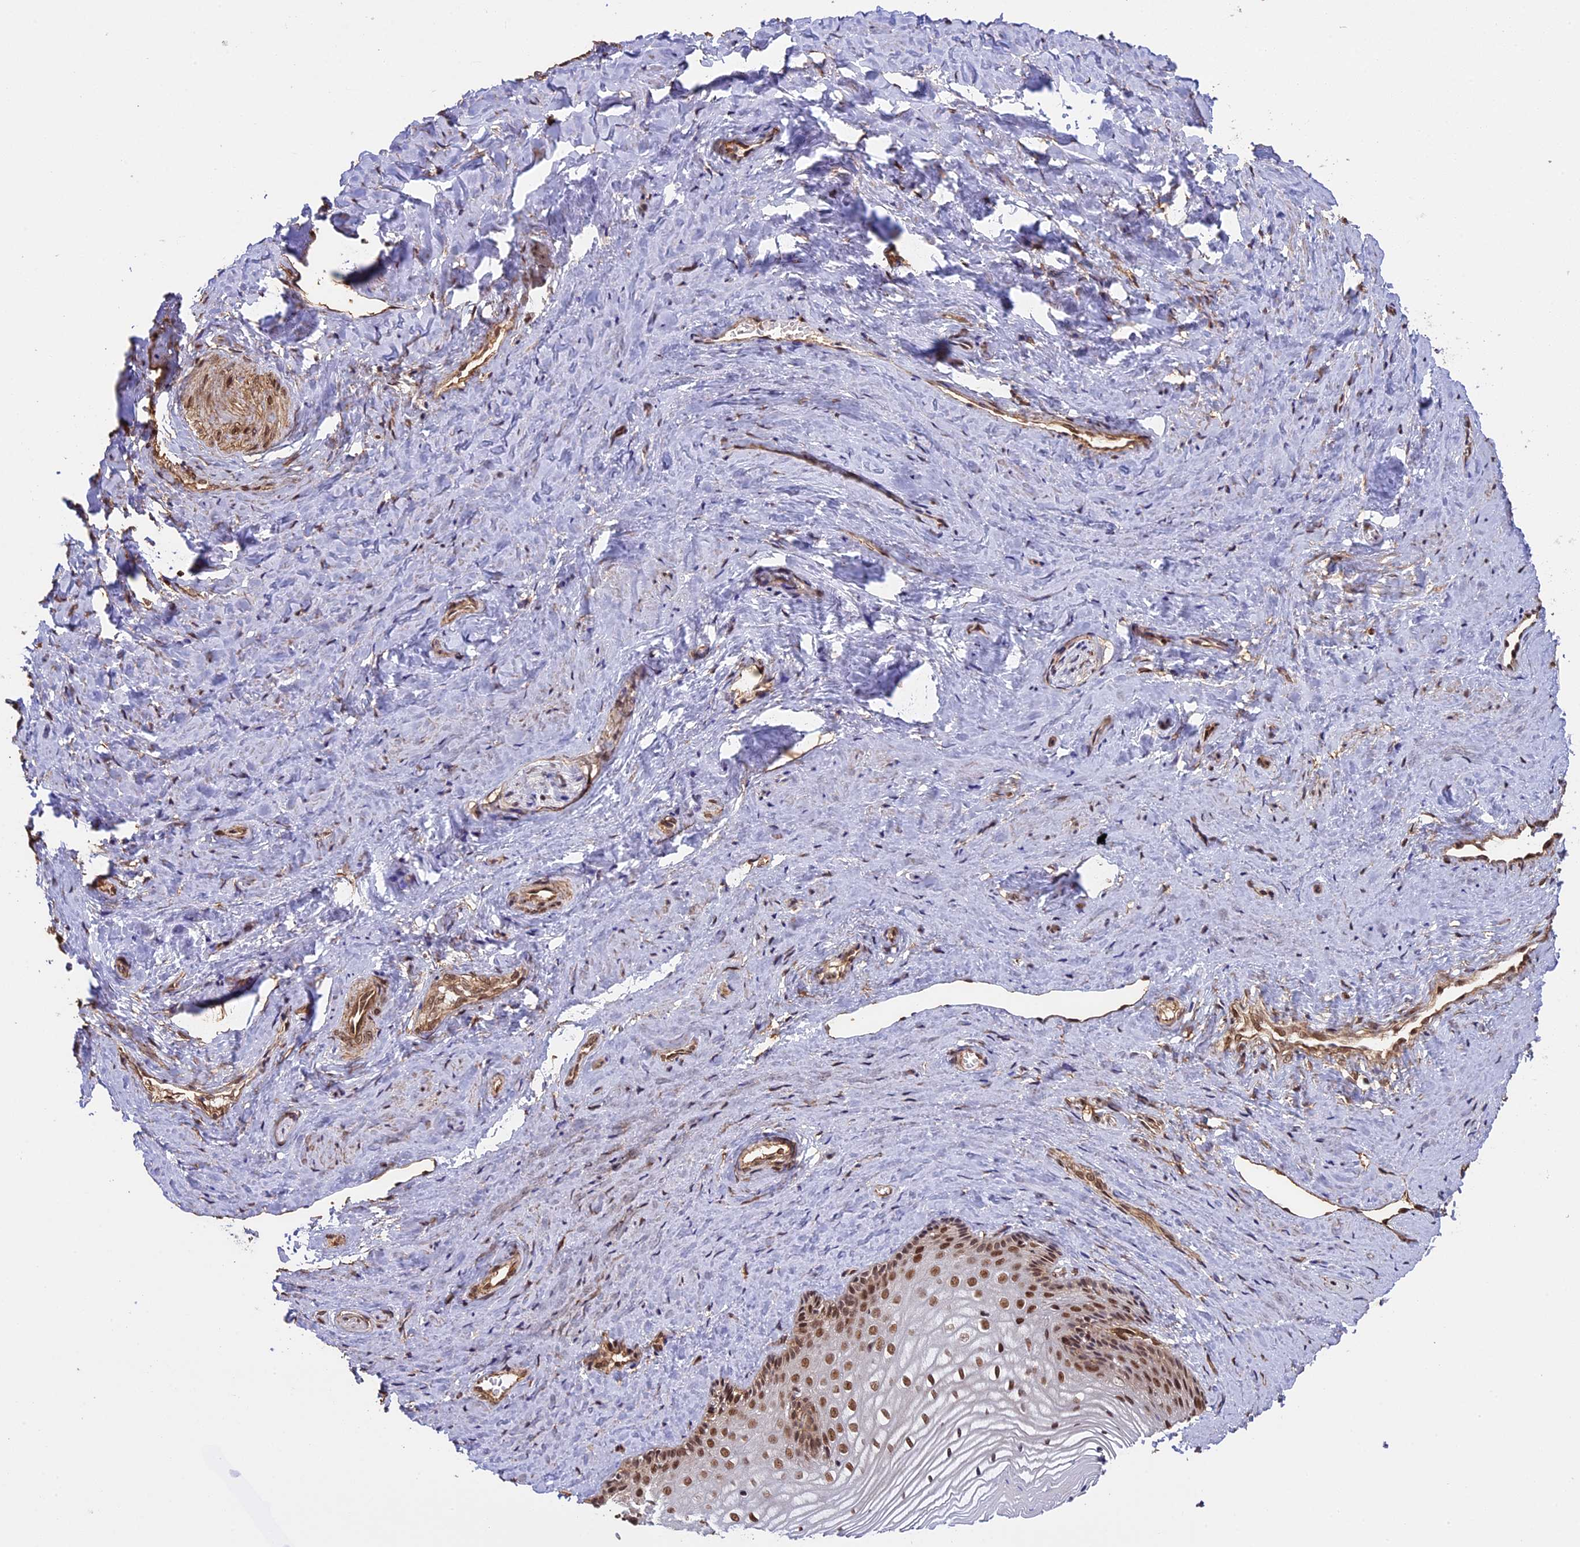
{"staining": {"intensity": "moderate", "quantity": ">75%", "location": "nuclear"}, "tissue": "vagina", "cell_type": "Squamous epithelial cells", "image_type": "normal", "snomed": [{"axis": "morphology", "description": "Normal tissue, NOS"}, {"axis": "topography", "description": "Vagina"}, {"axis": "topography", "description": "Cervix"}], "caption": "Immunohistochemical staining of benign human vagina shows moderate nuclear protein staining in approximately >75% of squamous epithelial cells. Nuclei are stained in blue.", "gene": "MPHOSPH8", "patient": {"sex": "female", "age": 40}}